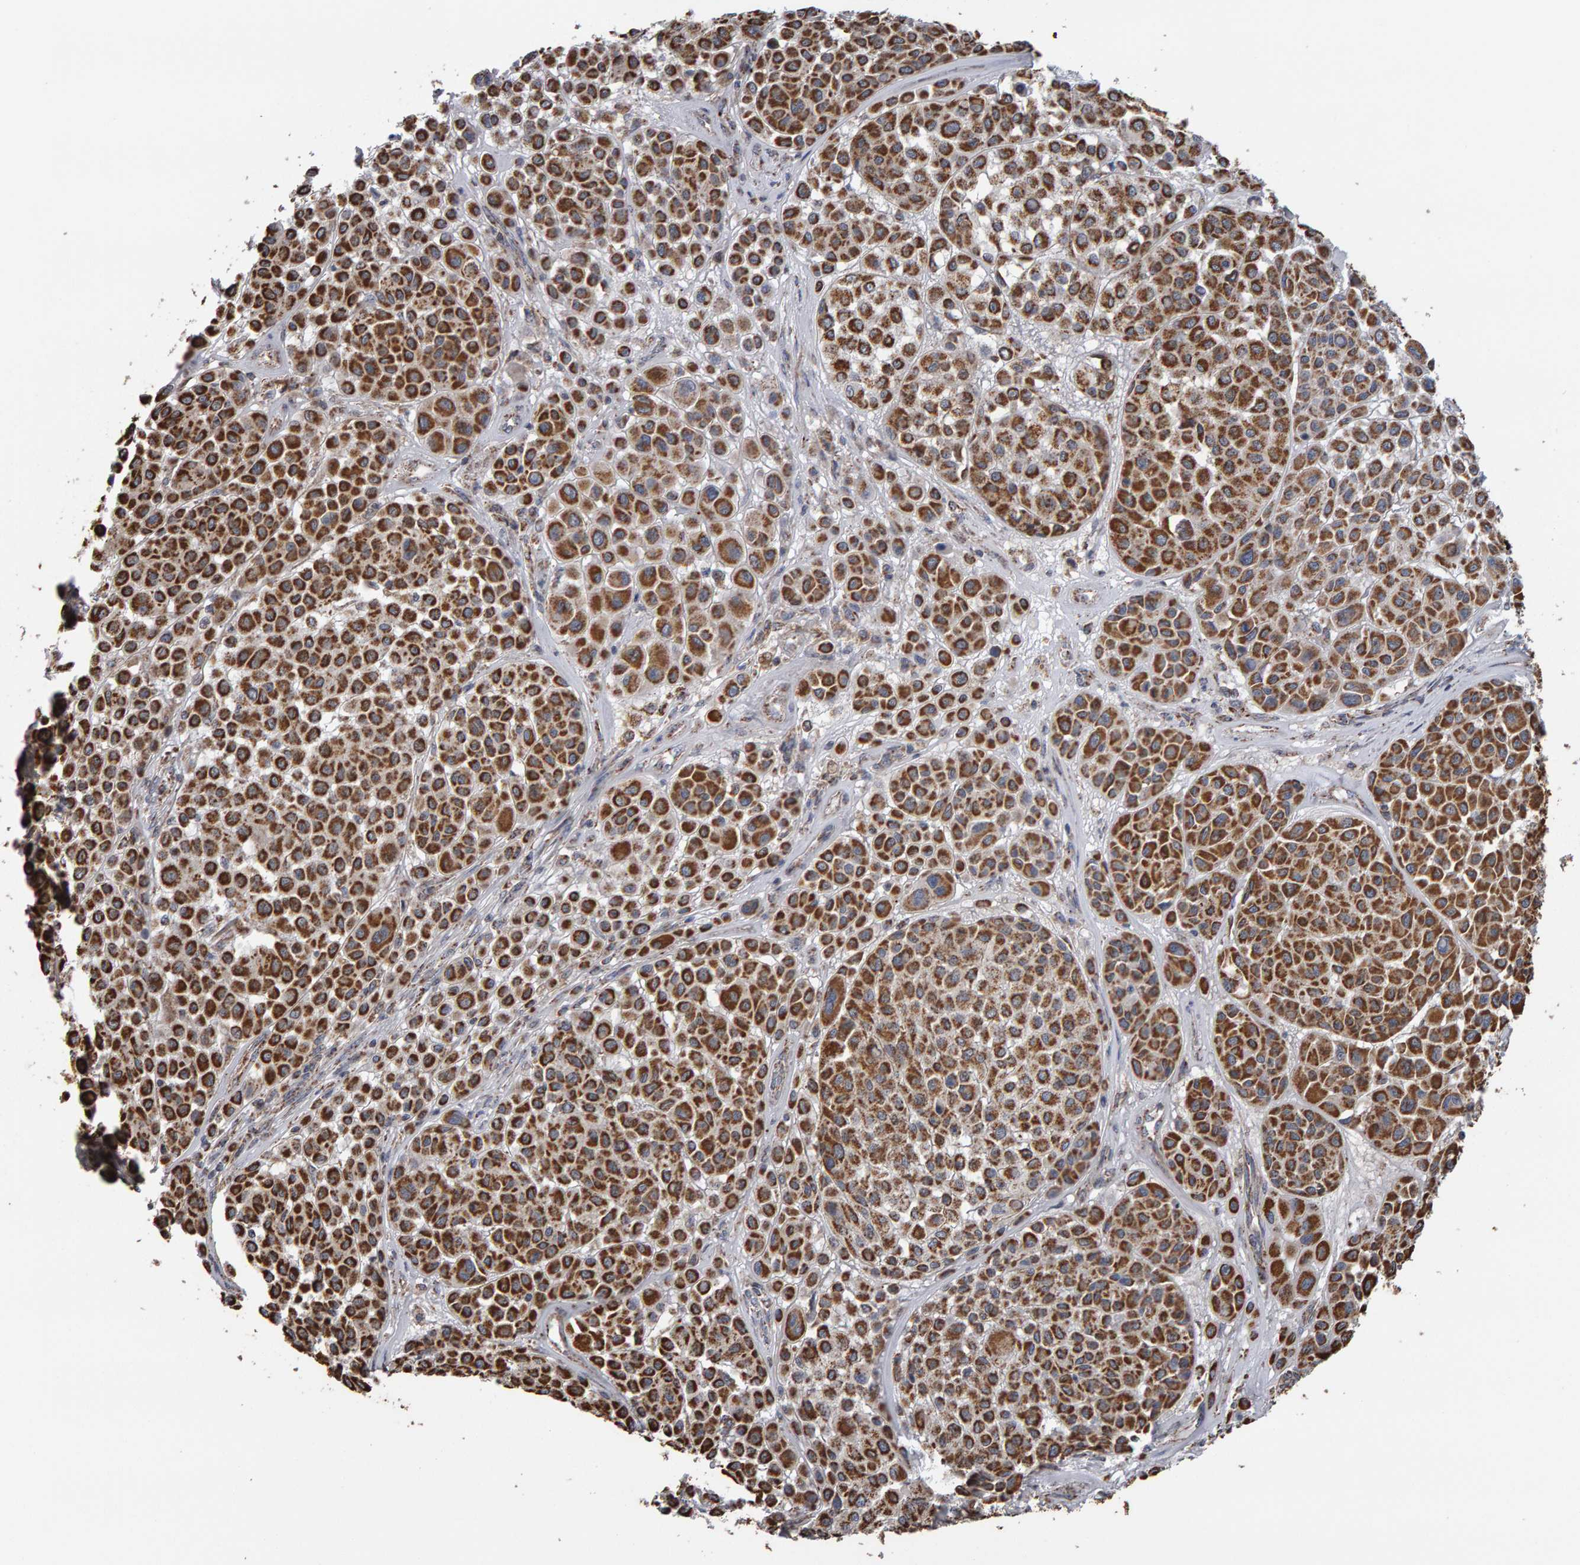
{"staining": {"intensity": "strong", "quantity": ">75%", "location": "cytoplasmic/membranous"}, "tissue": "melanoma", "cell_type": "Tumor cells", "image_type": "cancer", "snomed": [{"axis": "morphology", "description": "Malignant melanoma, Metastatic site"}, {"axis": "topography", "description": "Soft tissue"}], "caption": "Melanoma stained for a protein (brown) reveals strong cytoplasmic/membranous positive staining in about >75% of tumor cells.", "gene": "TOM1L1", "patient": {"sex": "male", "age": 41}}